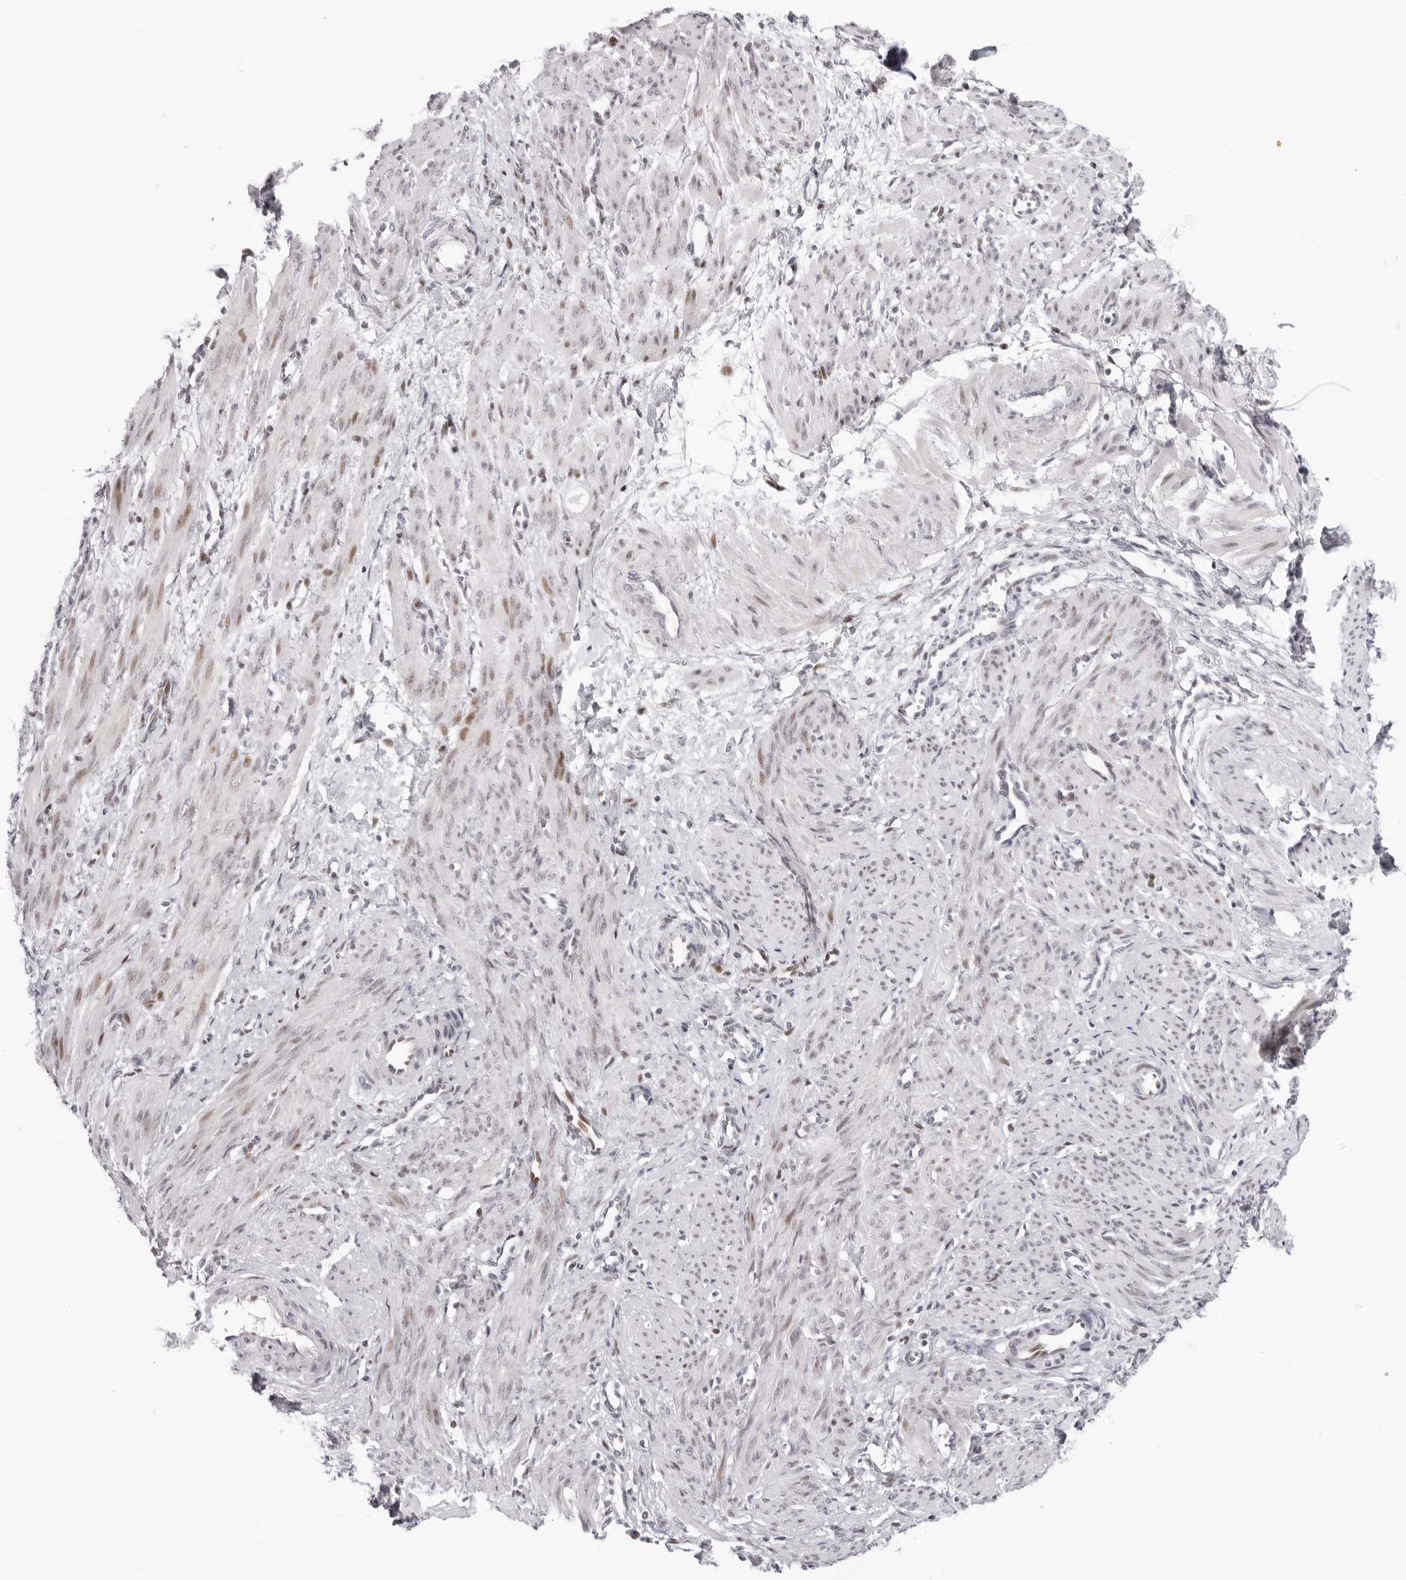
{"staining": {"intensity": "moderate", "quantity": "<25%", "location": "nuclear"}, "tissue": "smooth muscle", "cell_type": "Smooth muscle cells", "image_type": "normal", "snomed": [{"axis": "morphology", "description": "Normal tissue, NOS"}, {"axis": "topography", "description": "Endometrium"}], "caption": "A brown stain shows moderate nuclear positivity of a protein in smooth muscle cells of benign smooth muscle. The staining was performed using DAB to visualize the protein expression in brown, while the nuclei were stained in blue with hematoxylin (Magnification: 20x).", "gene": "NTPCR", "patient": {"sex": "female", "age": 33}}